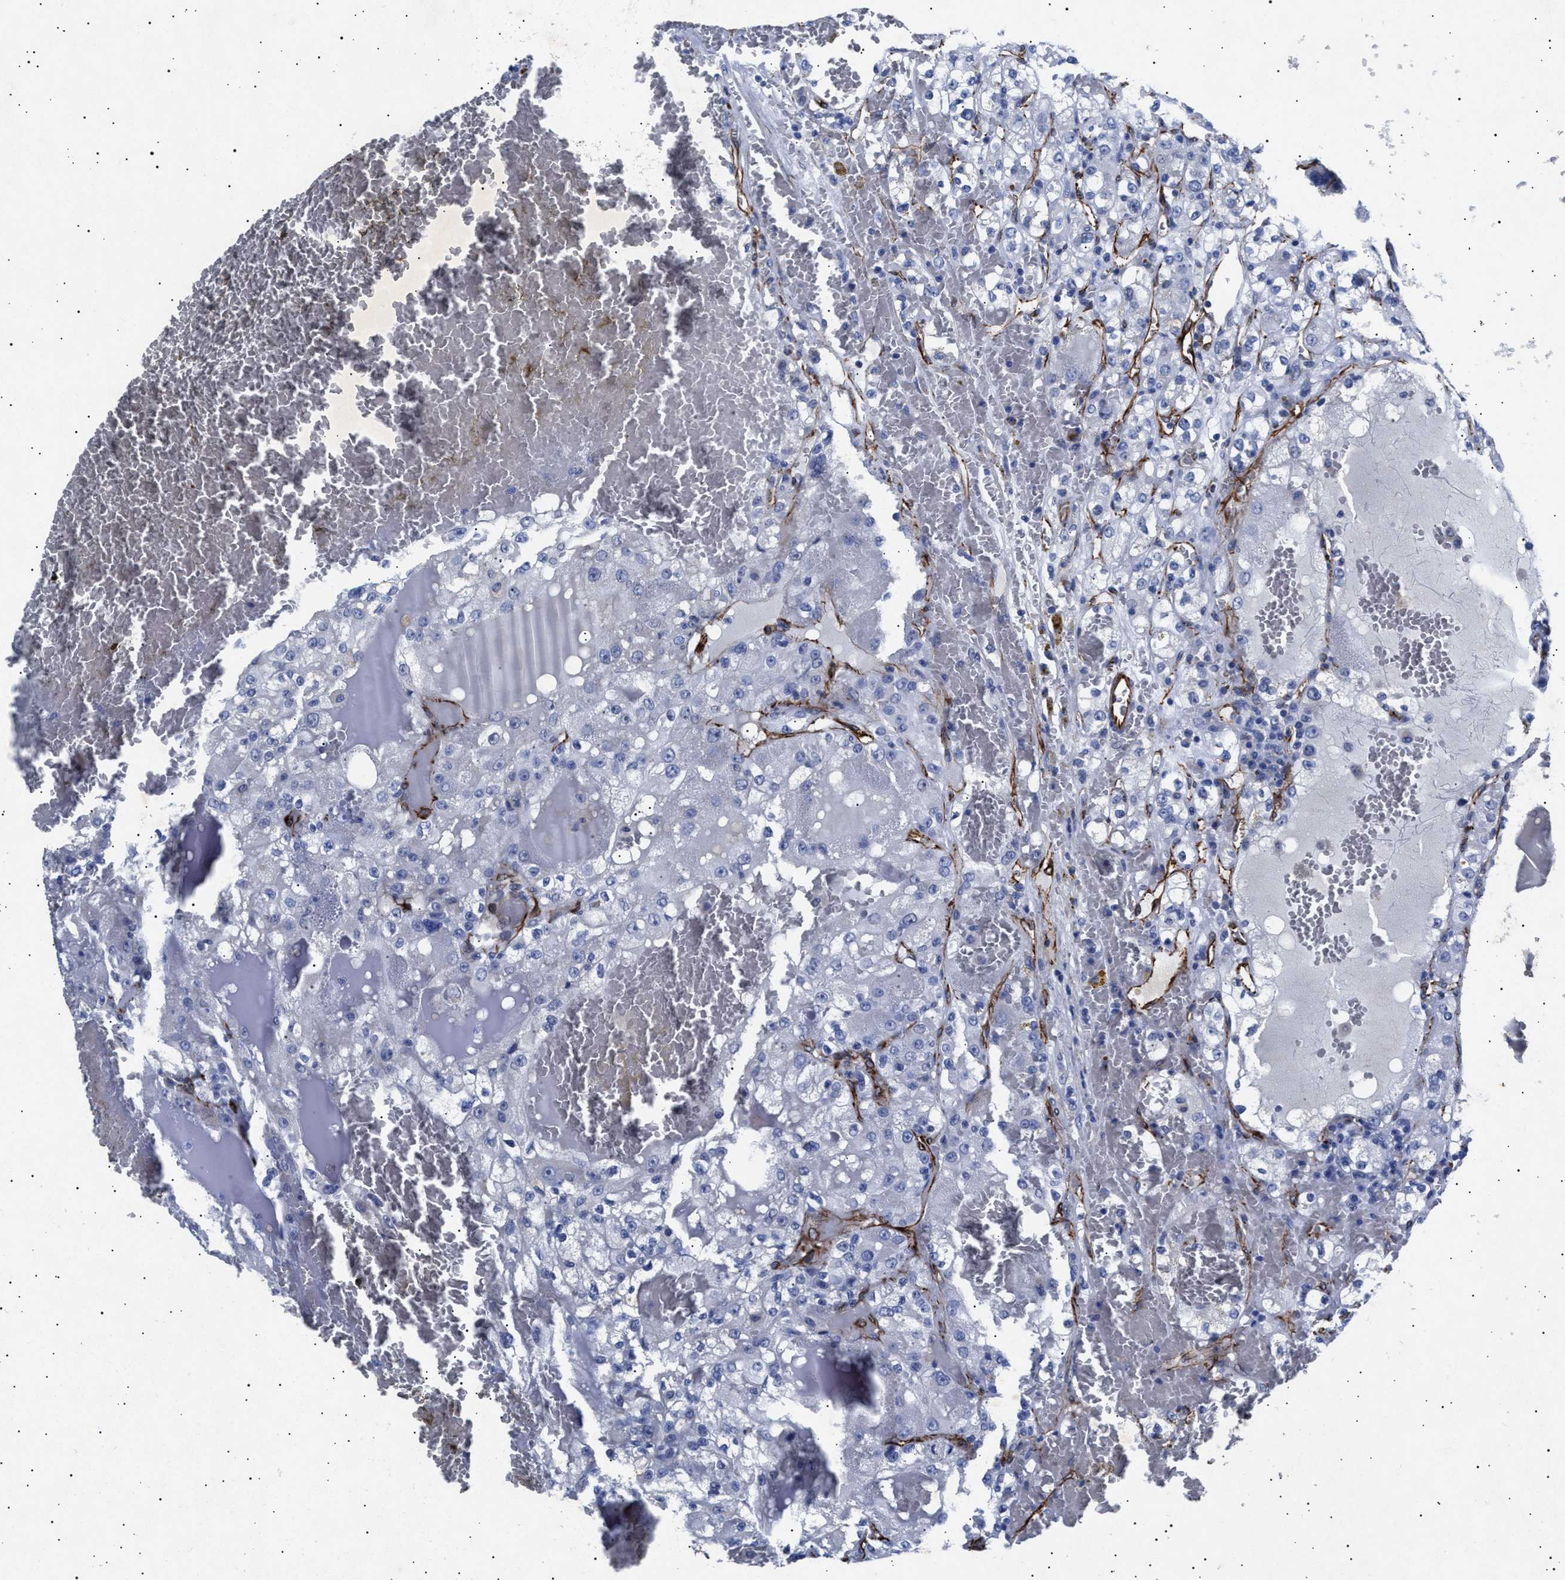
{"staining": {"intensity": "negative", "quantity": "none", "location": "none"}, "tissue": "renal cancer", "cell_type": "Tumor cells", "image_type": "cancer", "snomed": [{"axis": "morphology", "description": "Normal tissue, NOS"}, {"axis": "morphology", "description": "Adenocarcinoma, NOS"}, {"axis": "topography", "description": "Kidney"}], "caption": "Tumor cells show no significant protein staining in renal cancer.", "gene": "OLFML2A", "patient": {"sex": "male", "age": 61}}